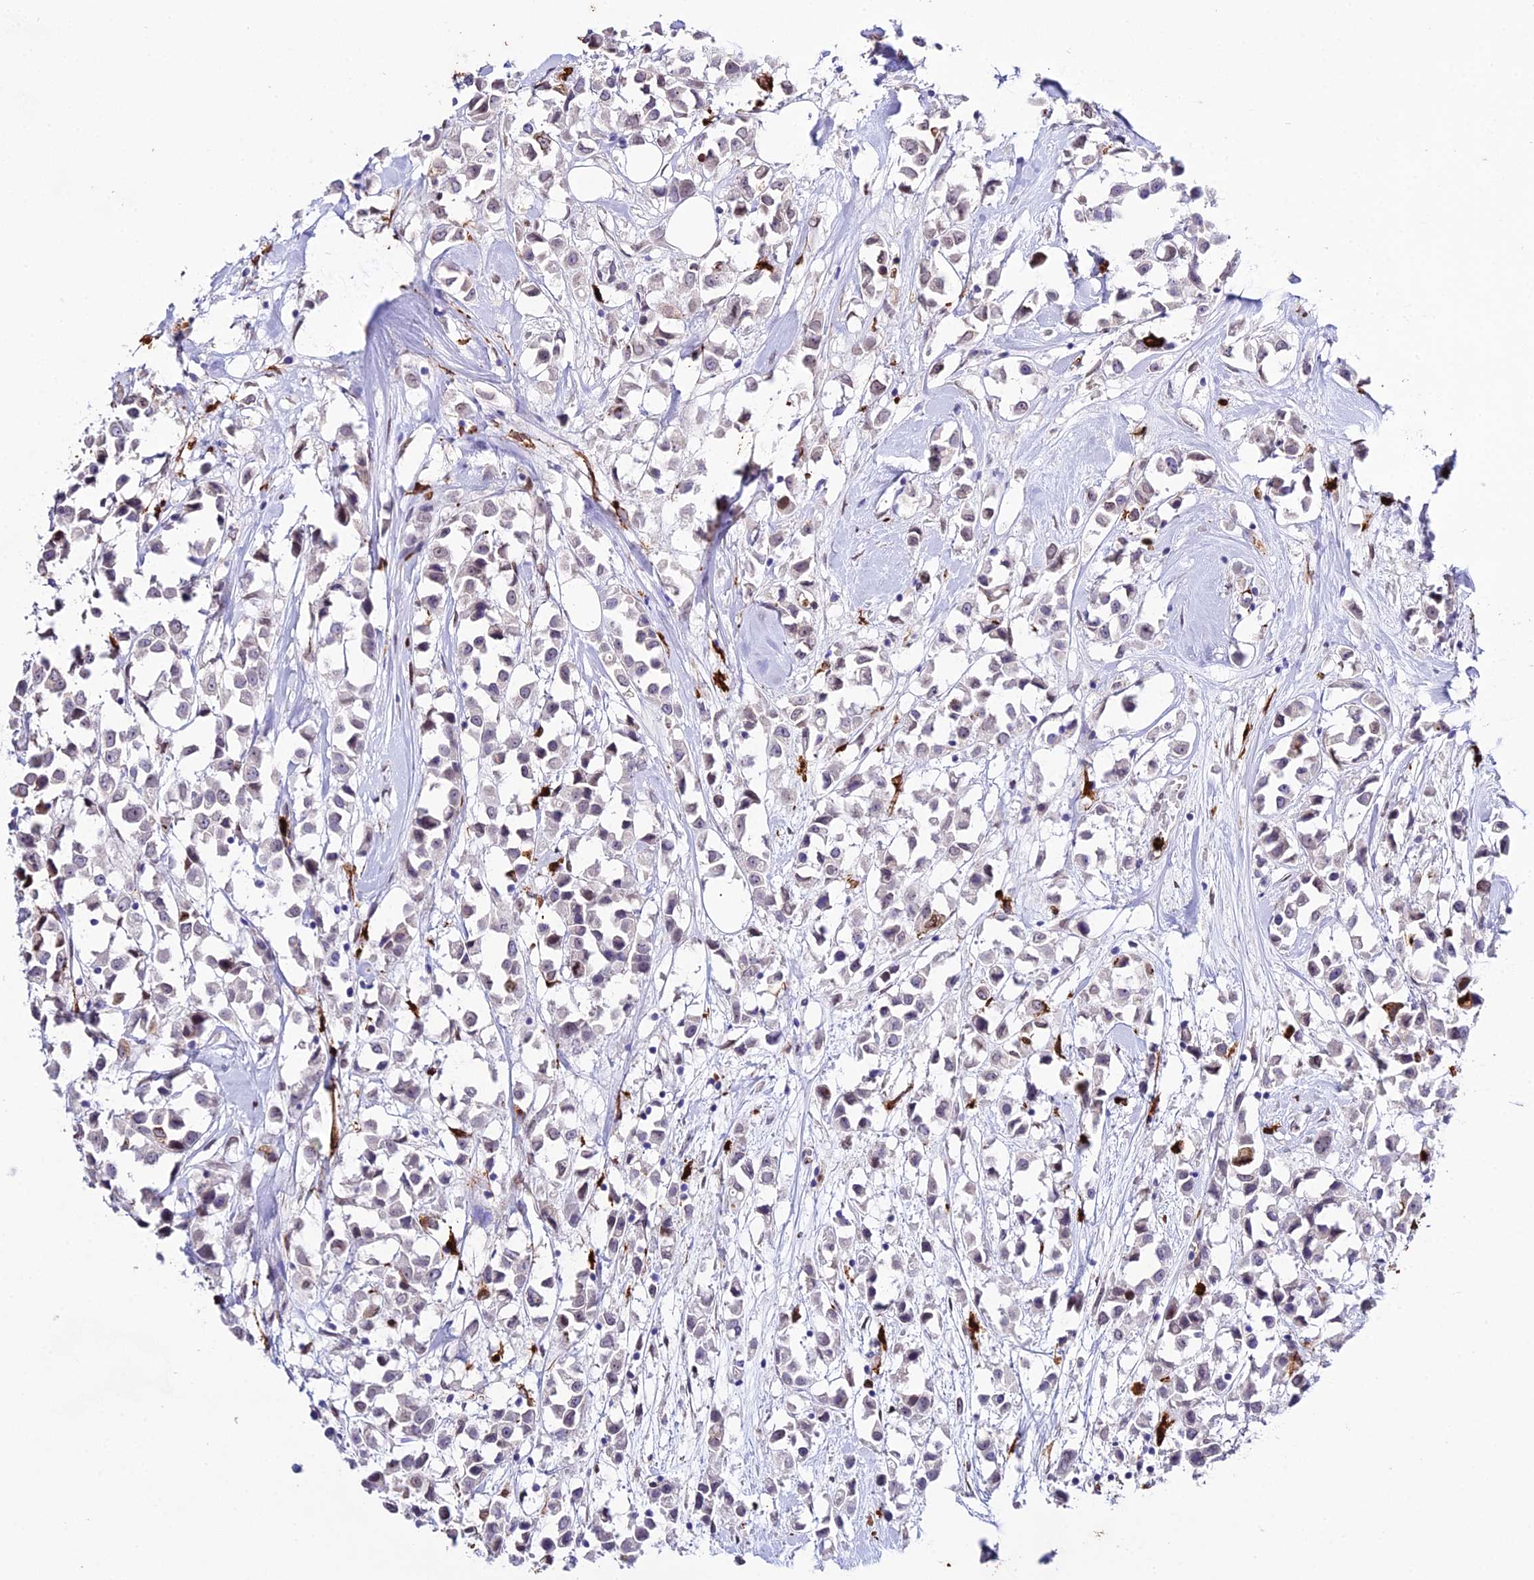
{"staining": {"intensity": "negative", "quantity": "none", "location": "none"}, "tissue": "breast cancer", "cell_type": "Tumor cells", "image_type": "cancer", "snomed": [{"axis": "morphology", "description": "Duct carcinoma"}, {"axis": "topography", "description": "Breast"}], "caption": "Immunohistochemical staining of breast cancer (intraductal carcinoma) shows no significant expression in tumor cells. (Immunohistochemistry, brightfield microscopy, high magnification).", "gene": "MCM10", "patient": {"sex": "female", "age": 61}}